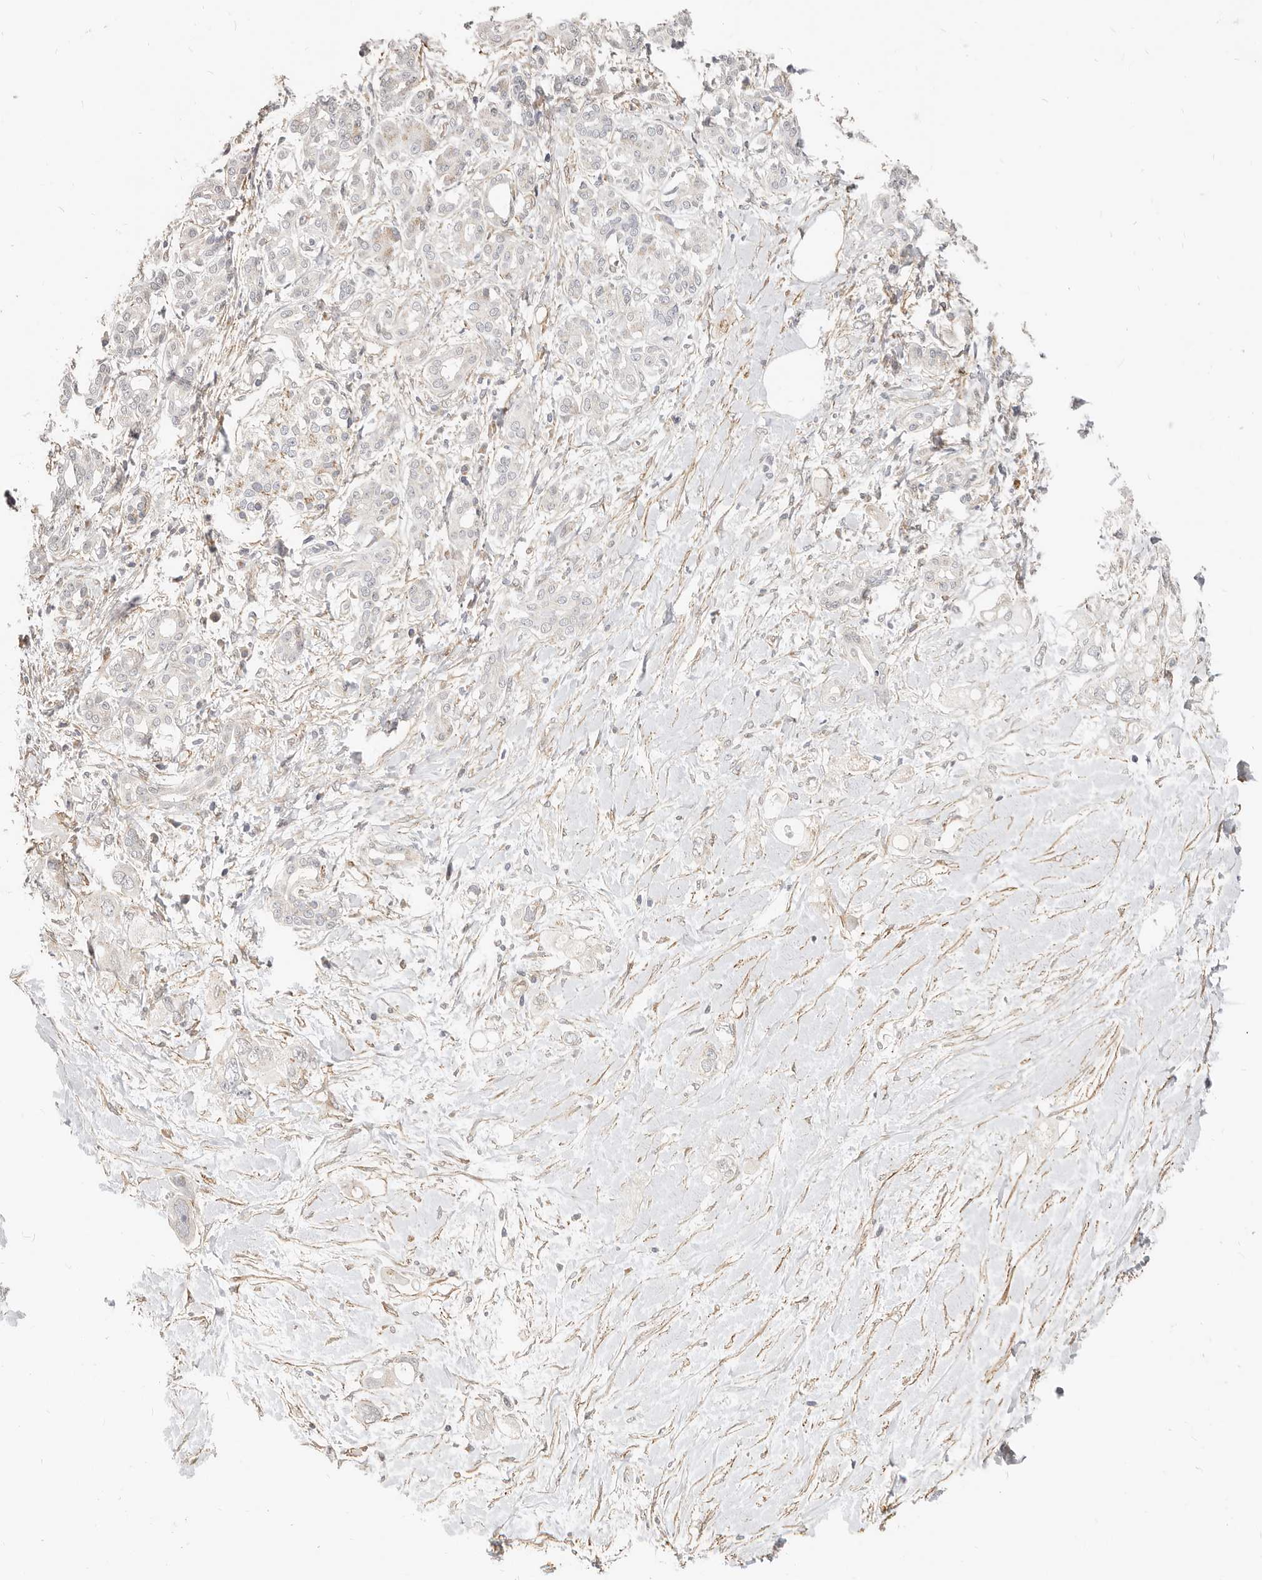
{"staining": {"intensity": "weak", "quantity": "<25%", "location": "cytoplasmic/membranous"}, "tissue": "pancreatic cancer", "cell_type": "Tumor cells", "image_type": "cancer", "snomed": [{"axis": "morphology", "description": "Adenocarcinoma, NOS"}, {"axis": "topography", "description": "Pancreas"}], "caption": "Immunohistochemistry of pancreatic adenocarcinoma displays no expression in tumor cells.", "gene": "RABAC1", "patient": {"sex": "female", "age": 56}}